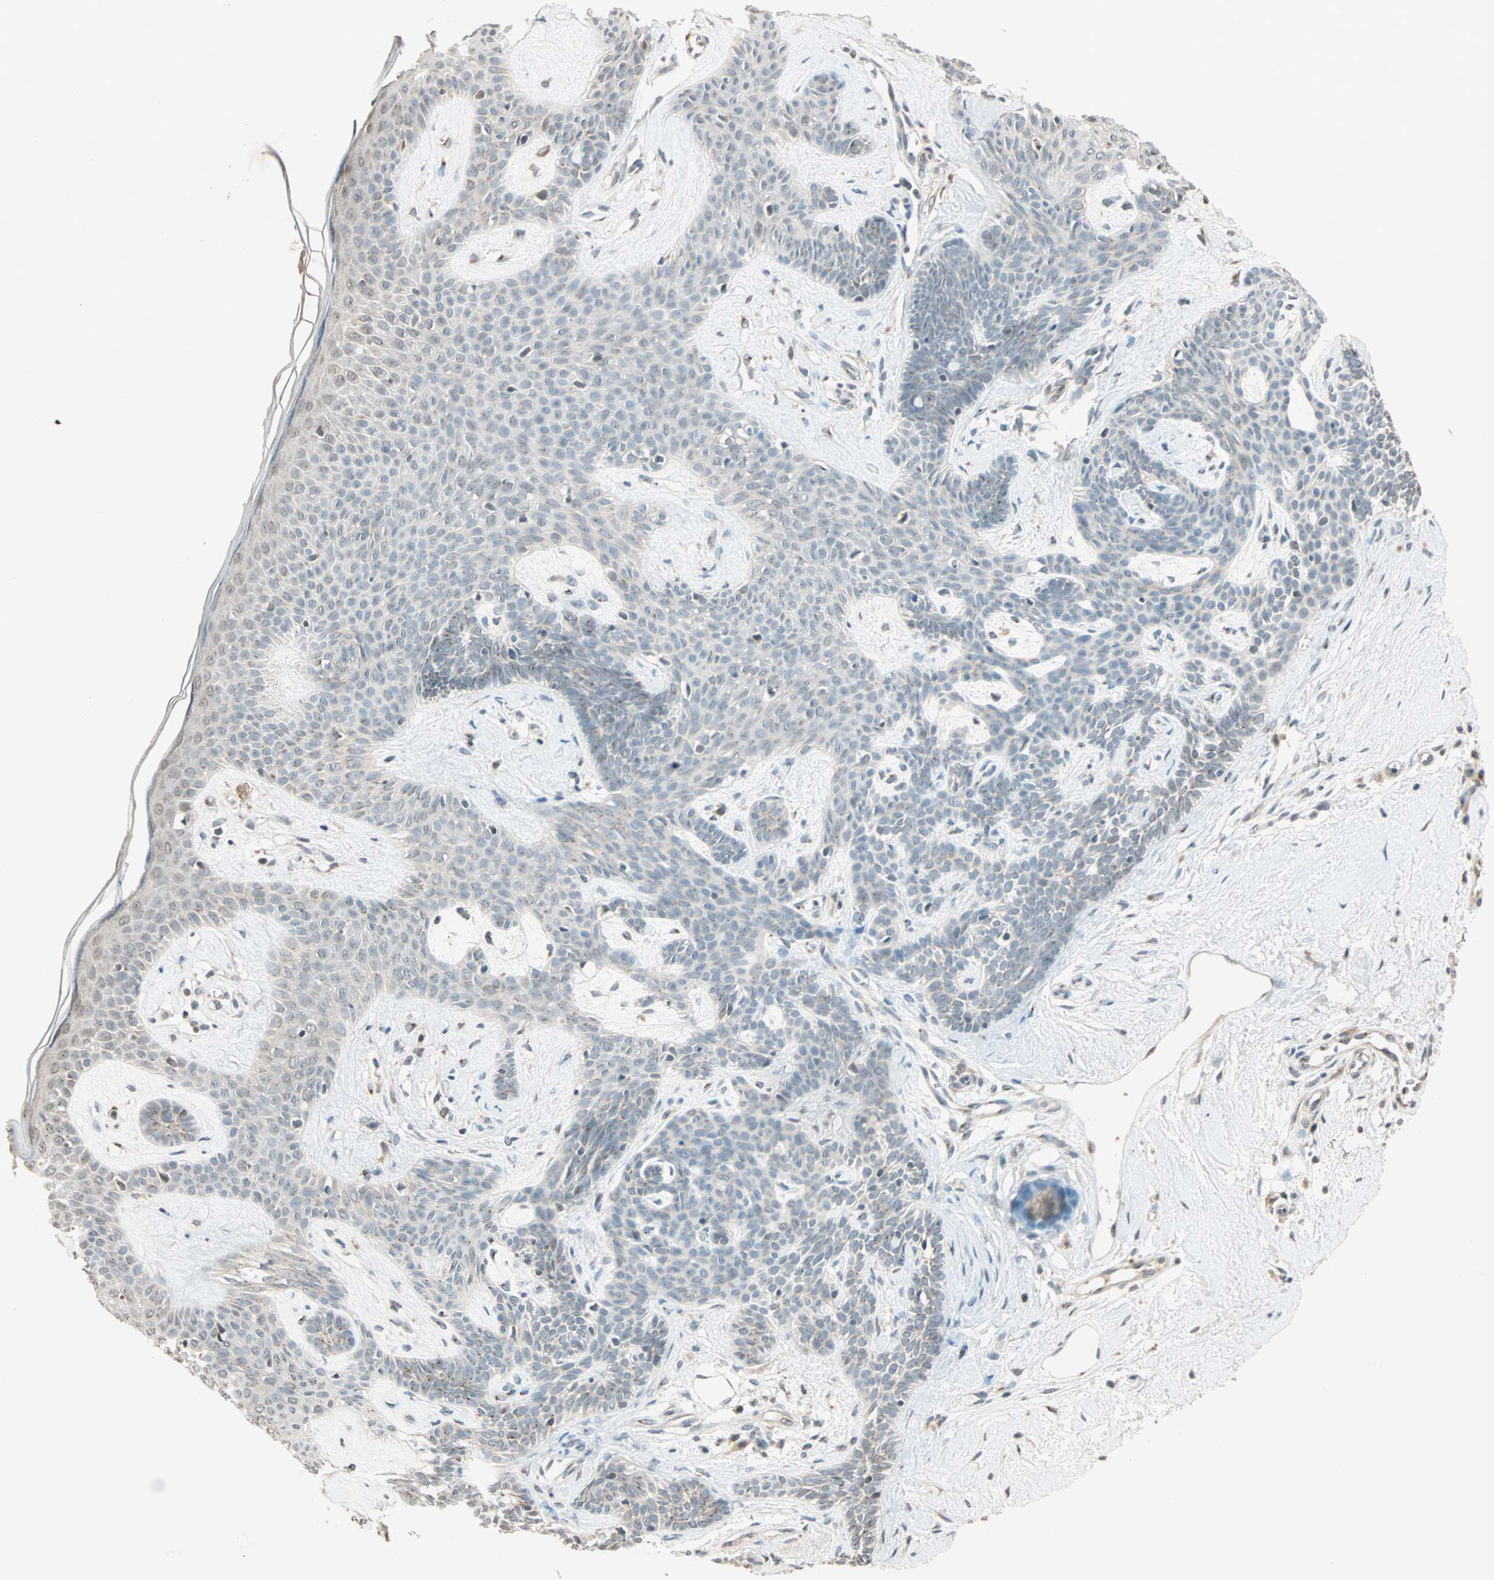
{"staining": {"intensity": "weak", "quantity": "<25%", "location": "cytoplasmic/membranous"}, "tissue": "skin cancer", "cell_type": "Tumor cells", "image_type": "cancer", "snomed": [{"axis": "morphology", "description": "Developmental malformation"}, {"axis": "morphology", "description": "Basal cell carcinoma"}, {"axis": "topography", "description": "Skin"}], "caption": "The immunohistochemistry (IHC) histopathology image has no significant staining in tumor cells of basal cell carcinoma (skin) tissue.", "gene": "PRDM2", "patient": {"sex": "female", "age": 62}}